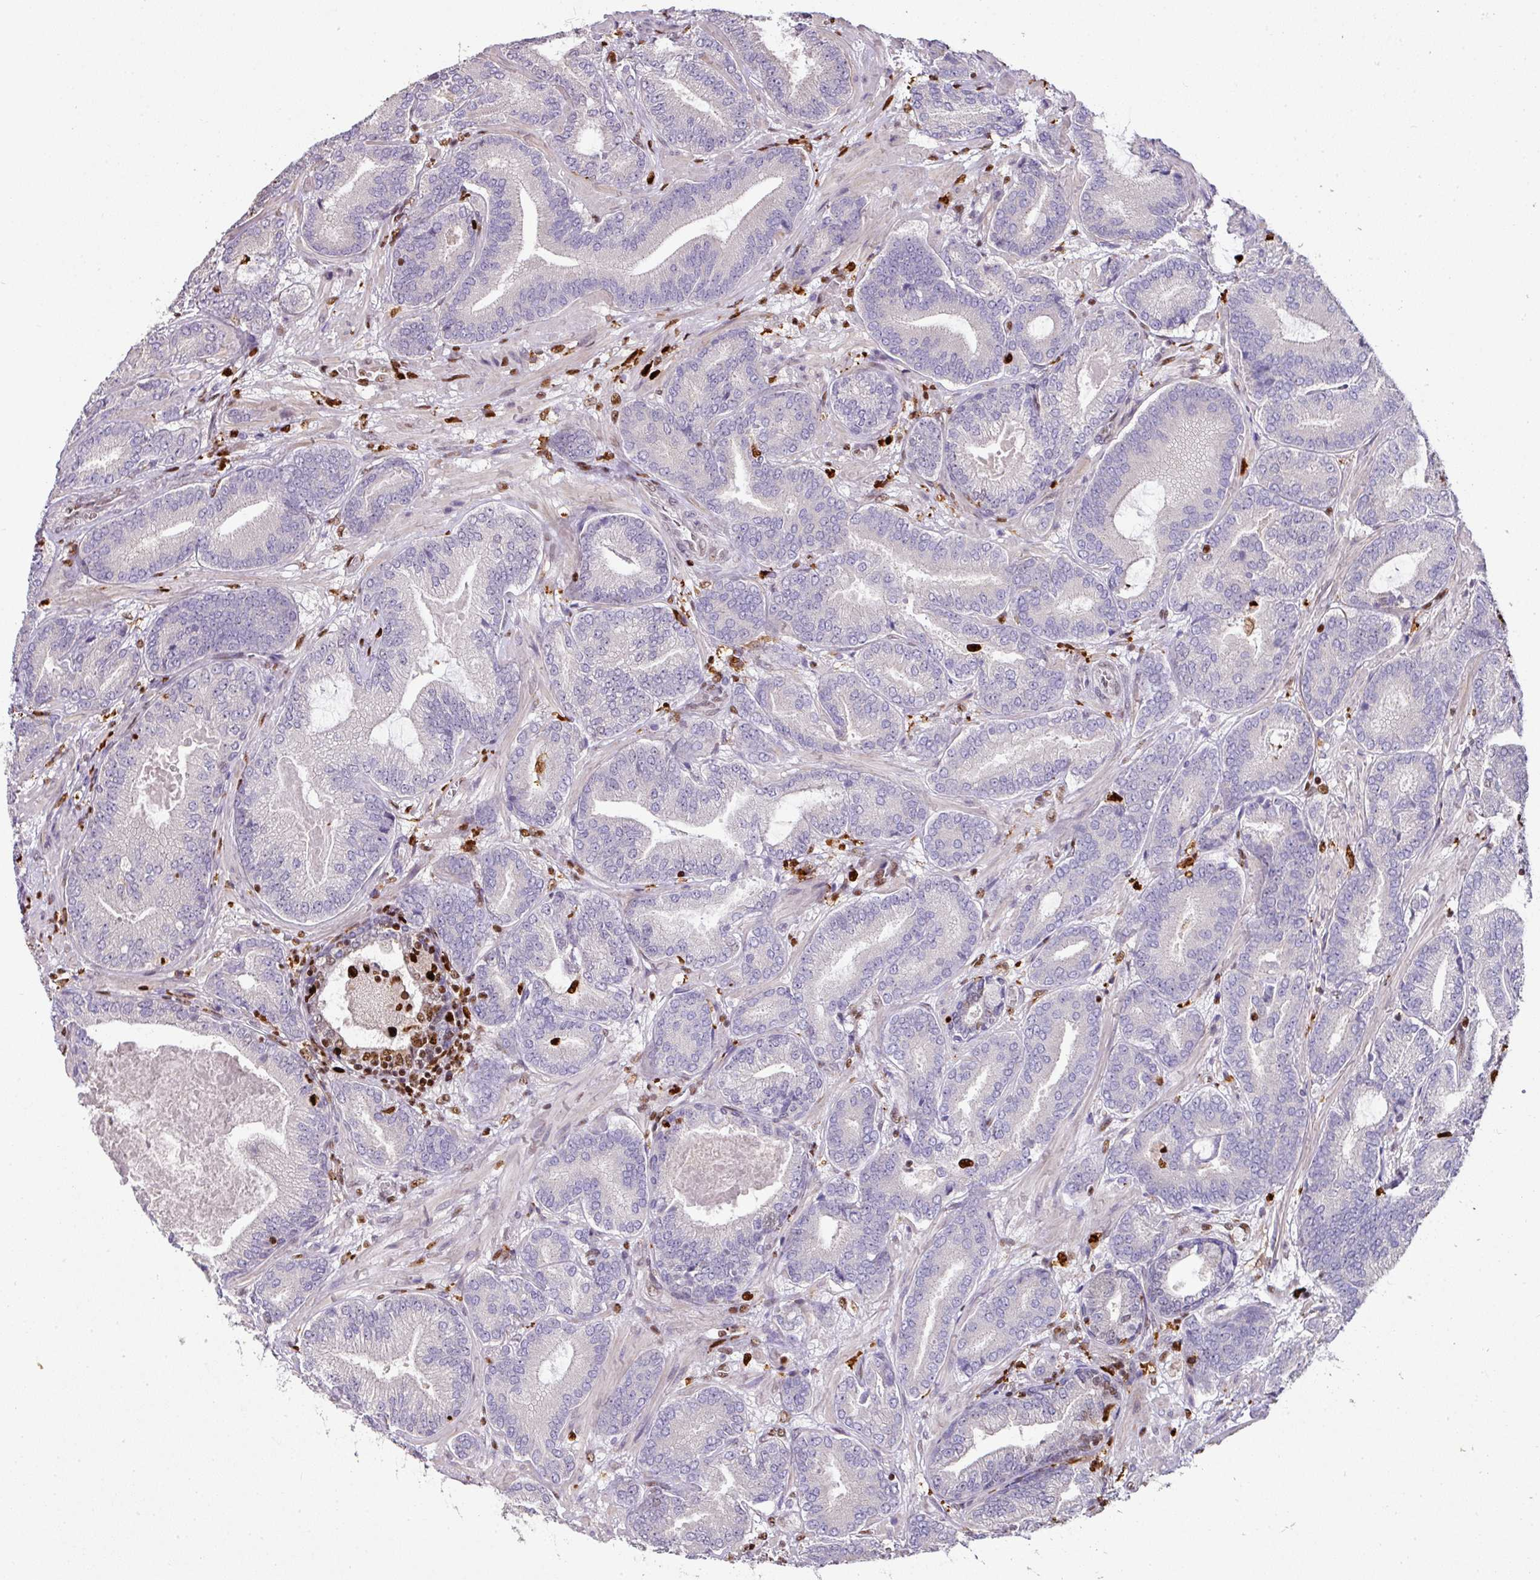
{"staining": {"intensity": "negative", "quantity": "none", "location": "none"}, "tissue": "prostate cancer", "cell_type": "Tumor cells", "image_type": "cancer", "snomed": [{"axis": "morphology", "description": "Adenocarcinoma, Low grade"}, {"axis": "topography", "description": "Prostate and seminal vesicle, NOS"}], "caption": "Immunohistochemical staining of prostate low-grade adenocarcinoma shows no significant positivity in tumor cells.", "gene": "SAMHD1", "patient": {"sex": "male", "age": 61}}